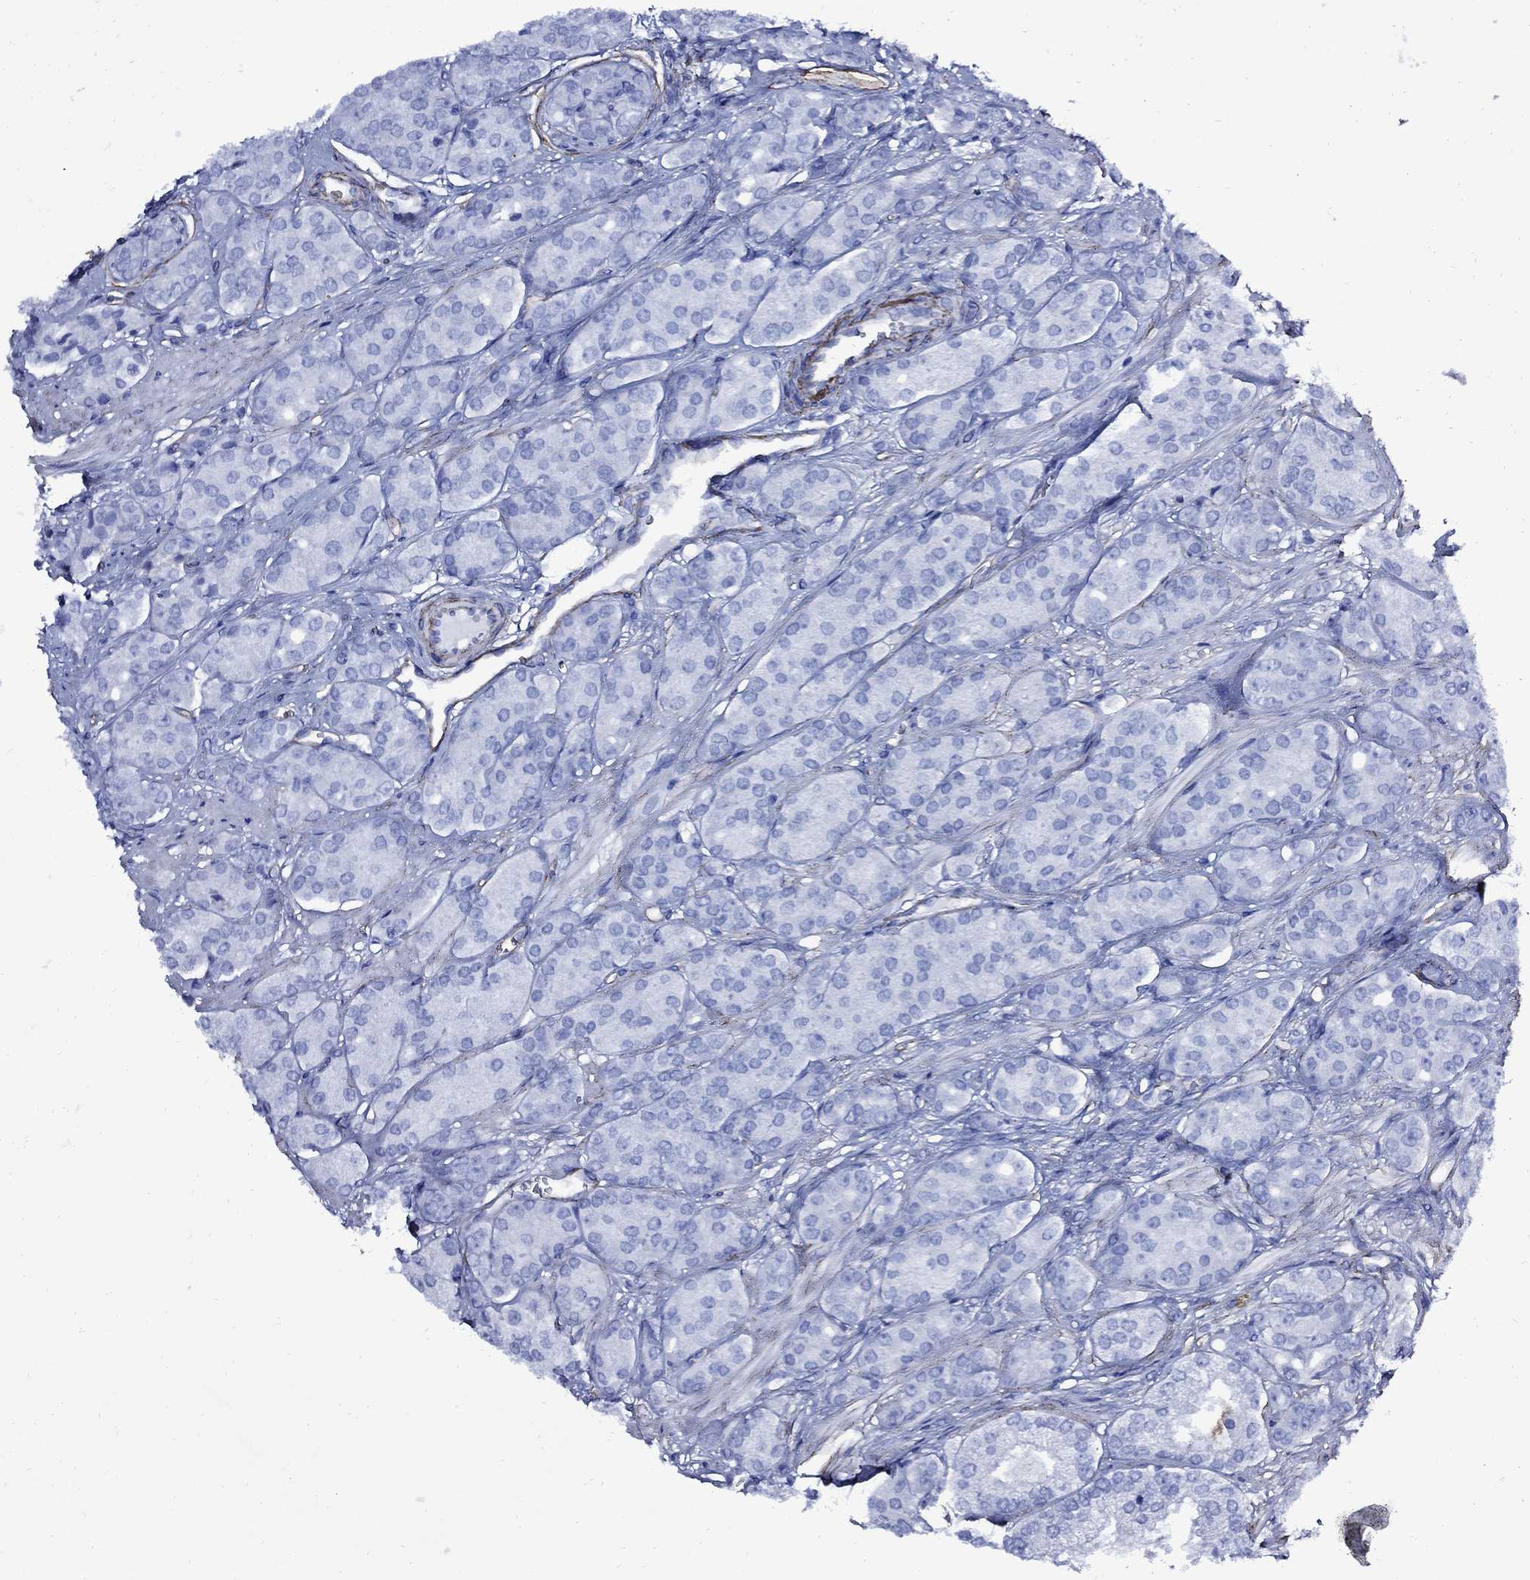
{"staining": {"intensity": "negative", "quantity": "none", "location": "none"}, "tissue": "prostate cancer", "cell_type": "Tumor cells", "image_type": "cancer", "snomed": [{"axis": "morphology", "description": "Adenocarcinoma, NOS"}, {"axis": "topography", "description": "Prostate"}], "caption": "Tumor cells are negative for brown protein staining in prostate cancer.", "gene": "VTN", "patient": {"sex": "male", "age": 67}}